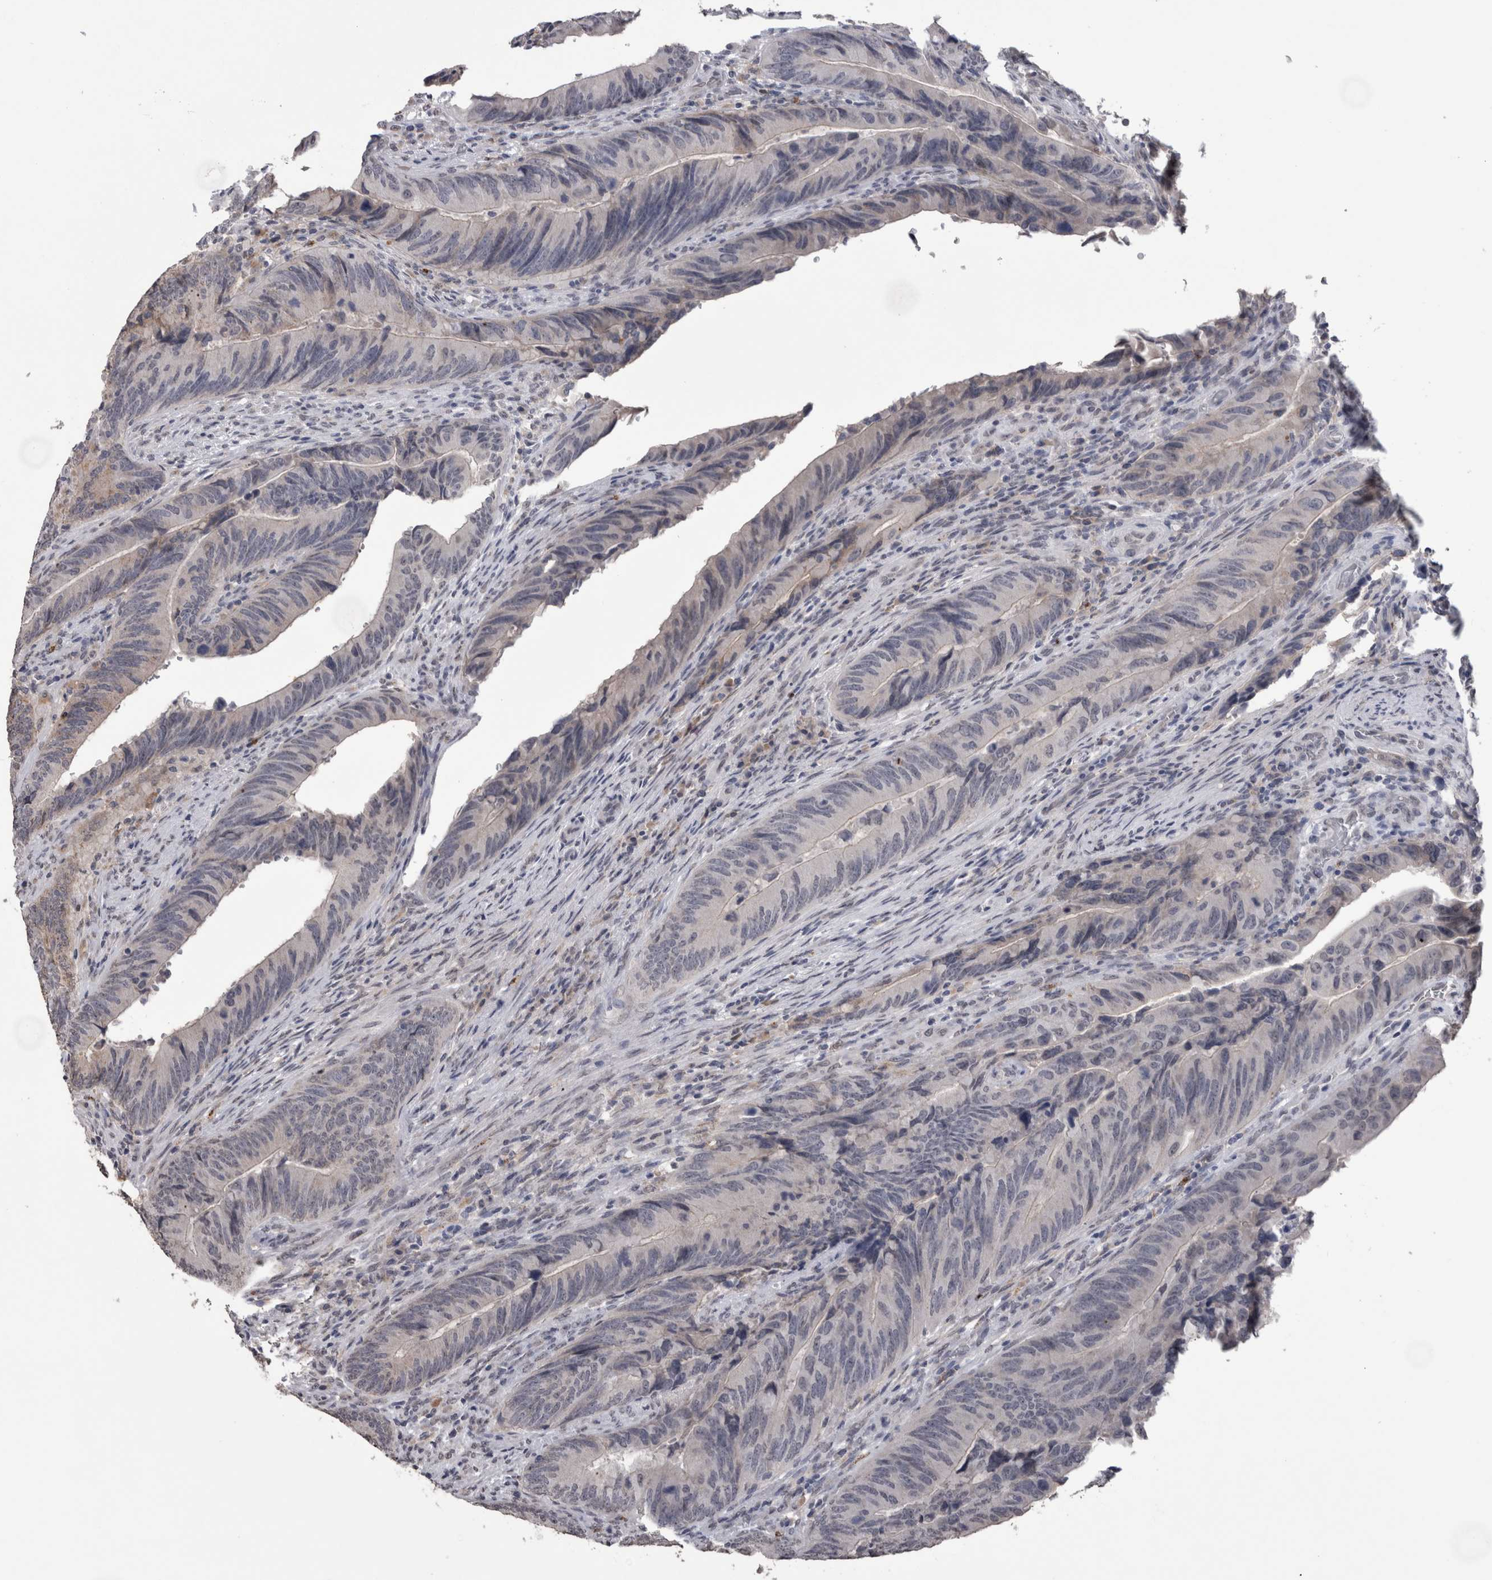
{"staining": {"intensity": "negative", "quantity": "none", "location": "none"}, "tissue": "colorectal cancer", "cell_type": "Tumor cells", "image_type": "cancer", "snomed": [{"axis": "morphology", "description": "Normal tissue, NOS"}, {"axis": "morphology", "description": "Adenocarcinoma, NOS"}, {"axis": "topography", "description": "Colon"}], "caption": "This is an IHC micrograph of human colorectal adenocarcinoma. There is no staining in tumor cells.", "gene": "PAX5", "patient": {"sex": "male", "age": 56}}